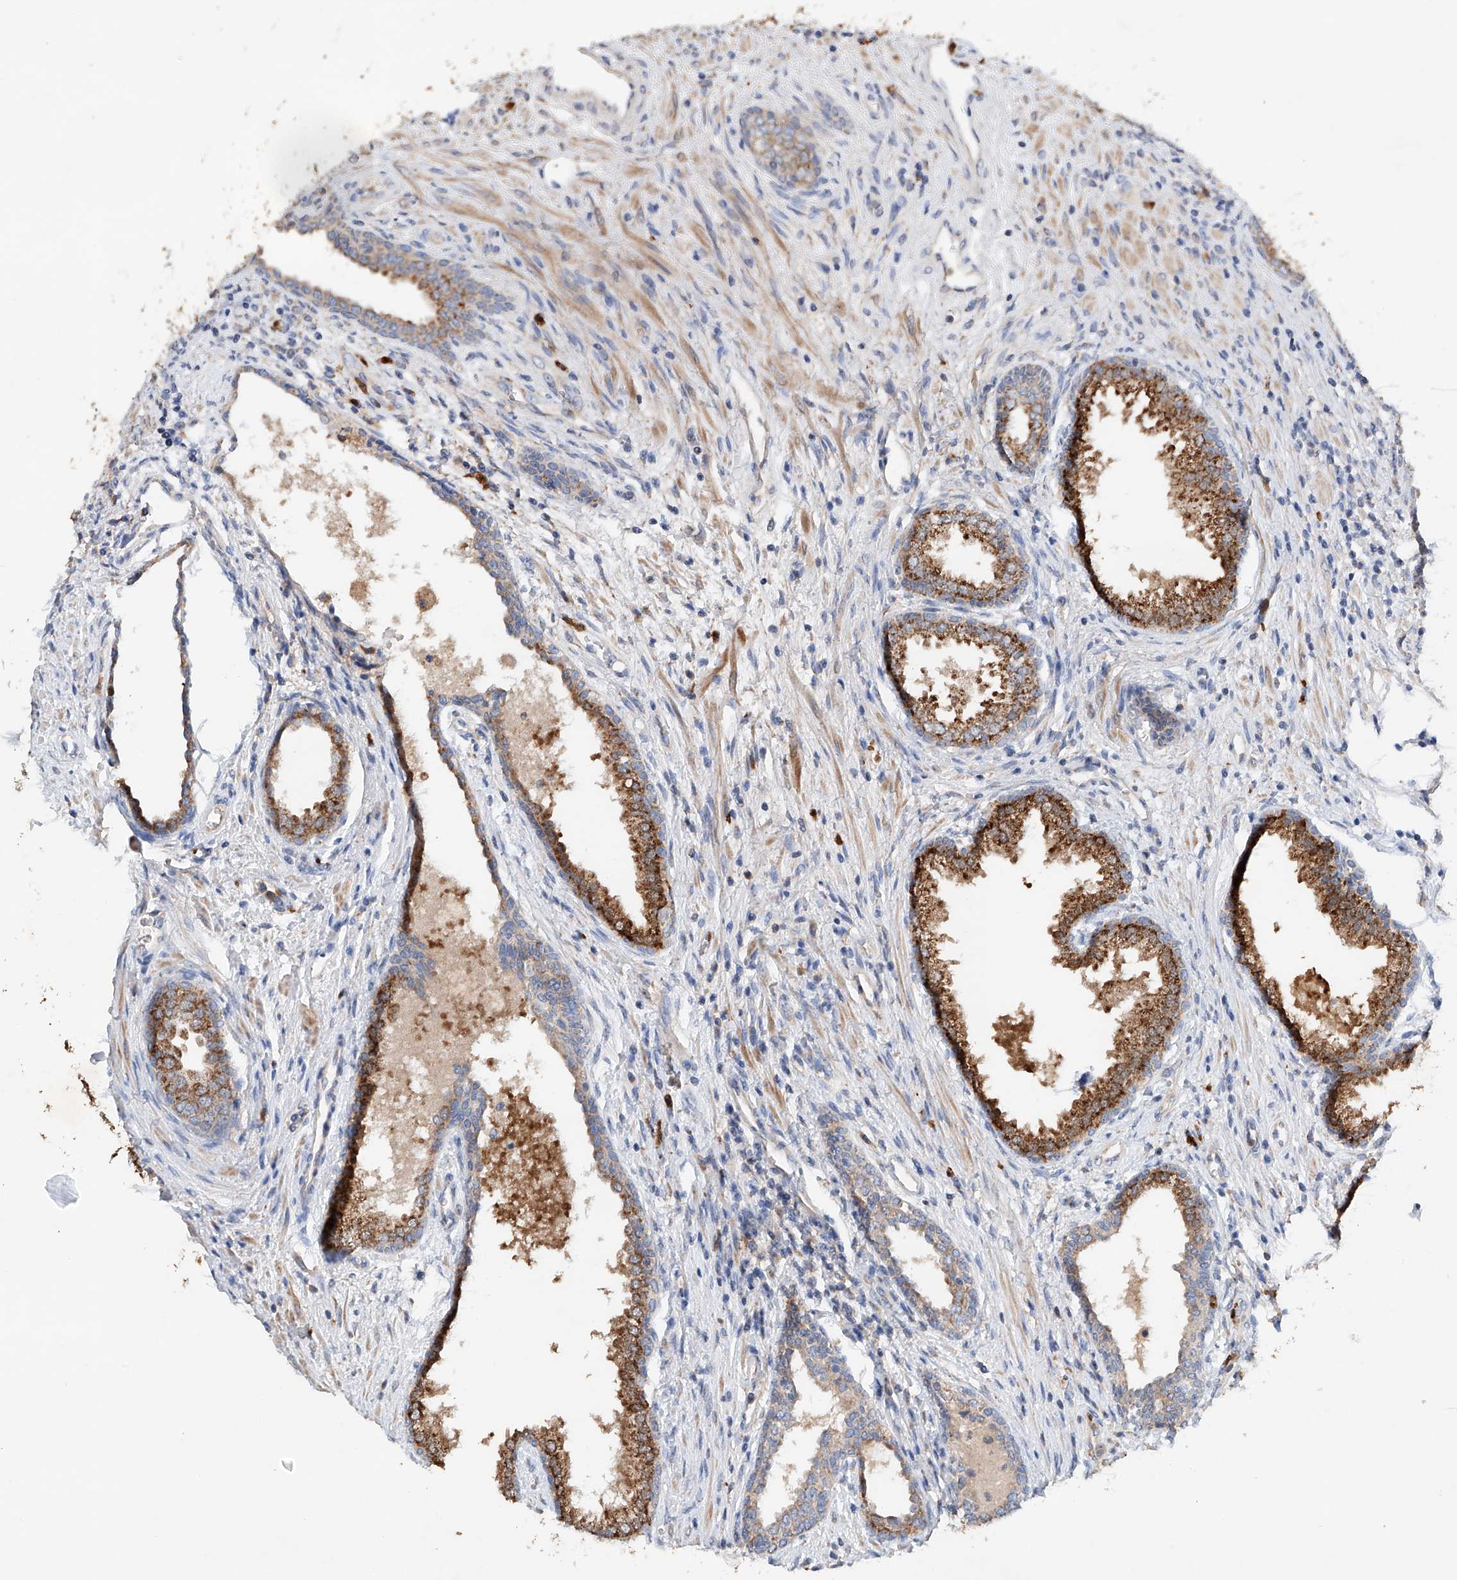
{"staining": {"intensity": "strong", "quantity": ">75%", "location": "cytoplasmic/membranous"}, "tissue": "prostate", "cell_type": "Glandular cells", "image_type": "normal", "snomed": [{"axis": "morphology", "description": "Normal tissue, NOS"}, {"axis": "topography", "description": "Prostate"}], "caption": "This is an image of immunohistochemistry (IHC) staining of unremarkable prostate, which shows strong expression in the cytoplasmic/membranous of glandular cells.", "gene": "GPC4", "patient": {"sex": "male", "age": 76}}